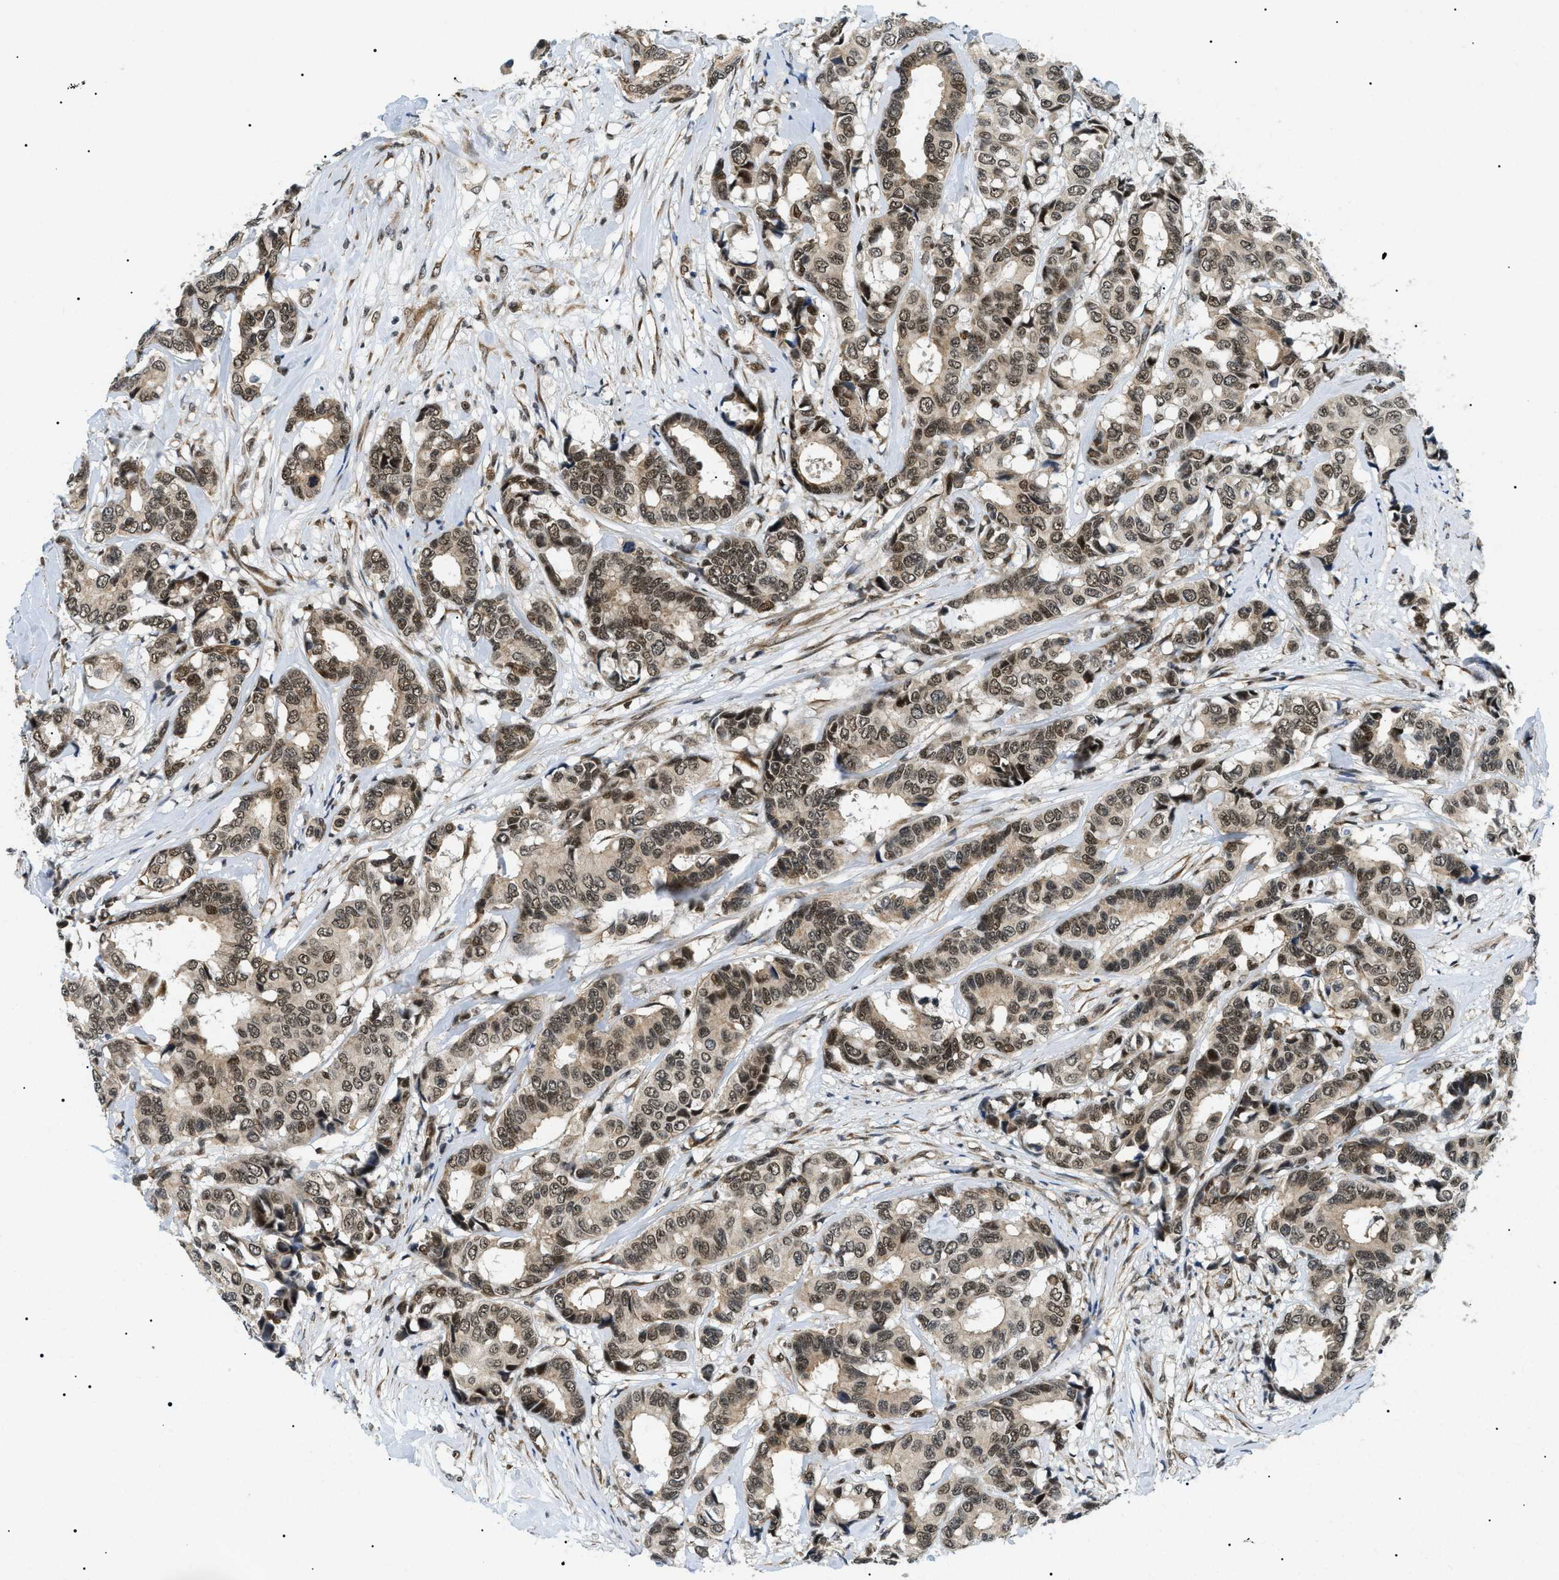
{"staining": {"intensity": "moderate", "quantity": ">75%", "location": "cytoplasmic/membranous,nuclear"}, "tissue": "breast cancer", "cell_type": "Tumor cells", "image_type": "cancer", "snomed": [{"axis": "morphology", "description": "Duct carcinoma"}, {"axis": "topography", "description": "Breast"}], "caption": "Moderate cytoplasmic/membranous and nuclear protein positivity is identified in about >75% of tumor cells in breast cancer. (DAB (3,3'-diaminobenzidine) = brown stain, brightfield microscopy at high magnification).", "gene": "CWC25", "patient": {"sex": "female", "age": 87}}